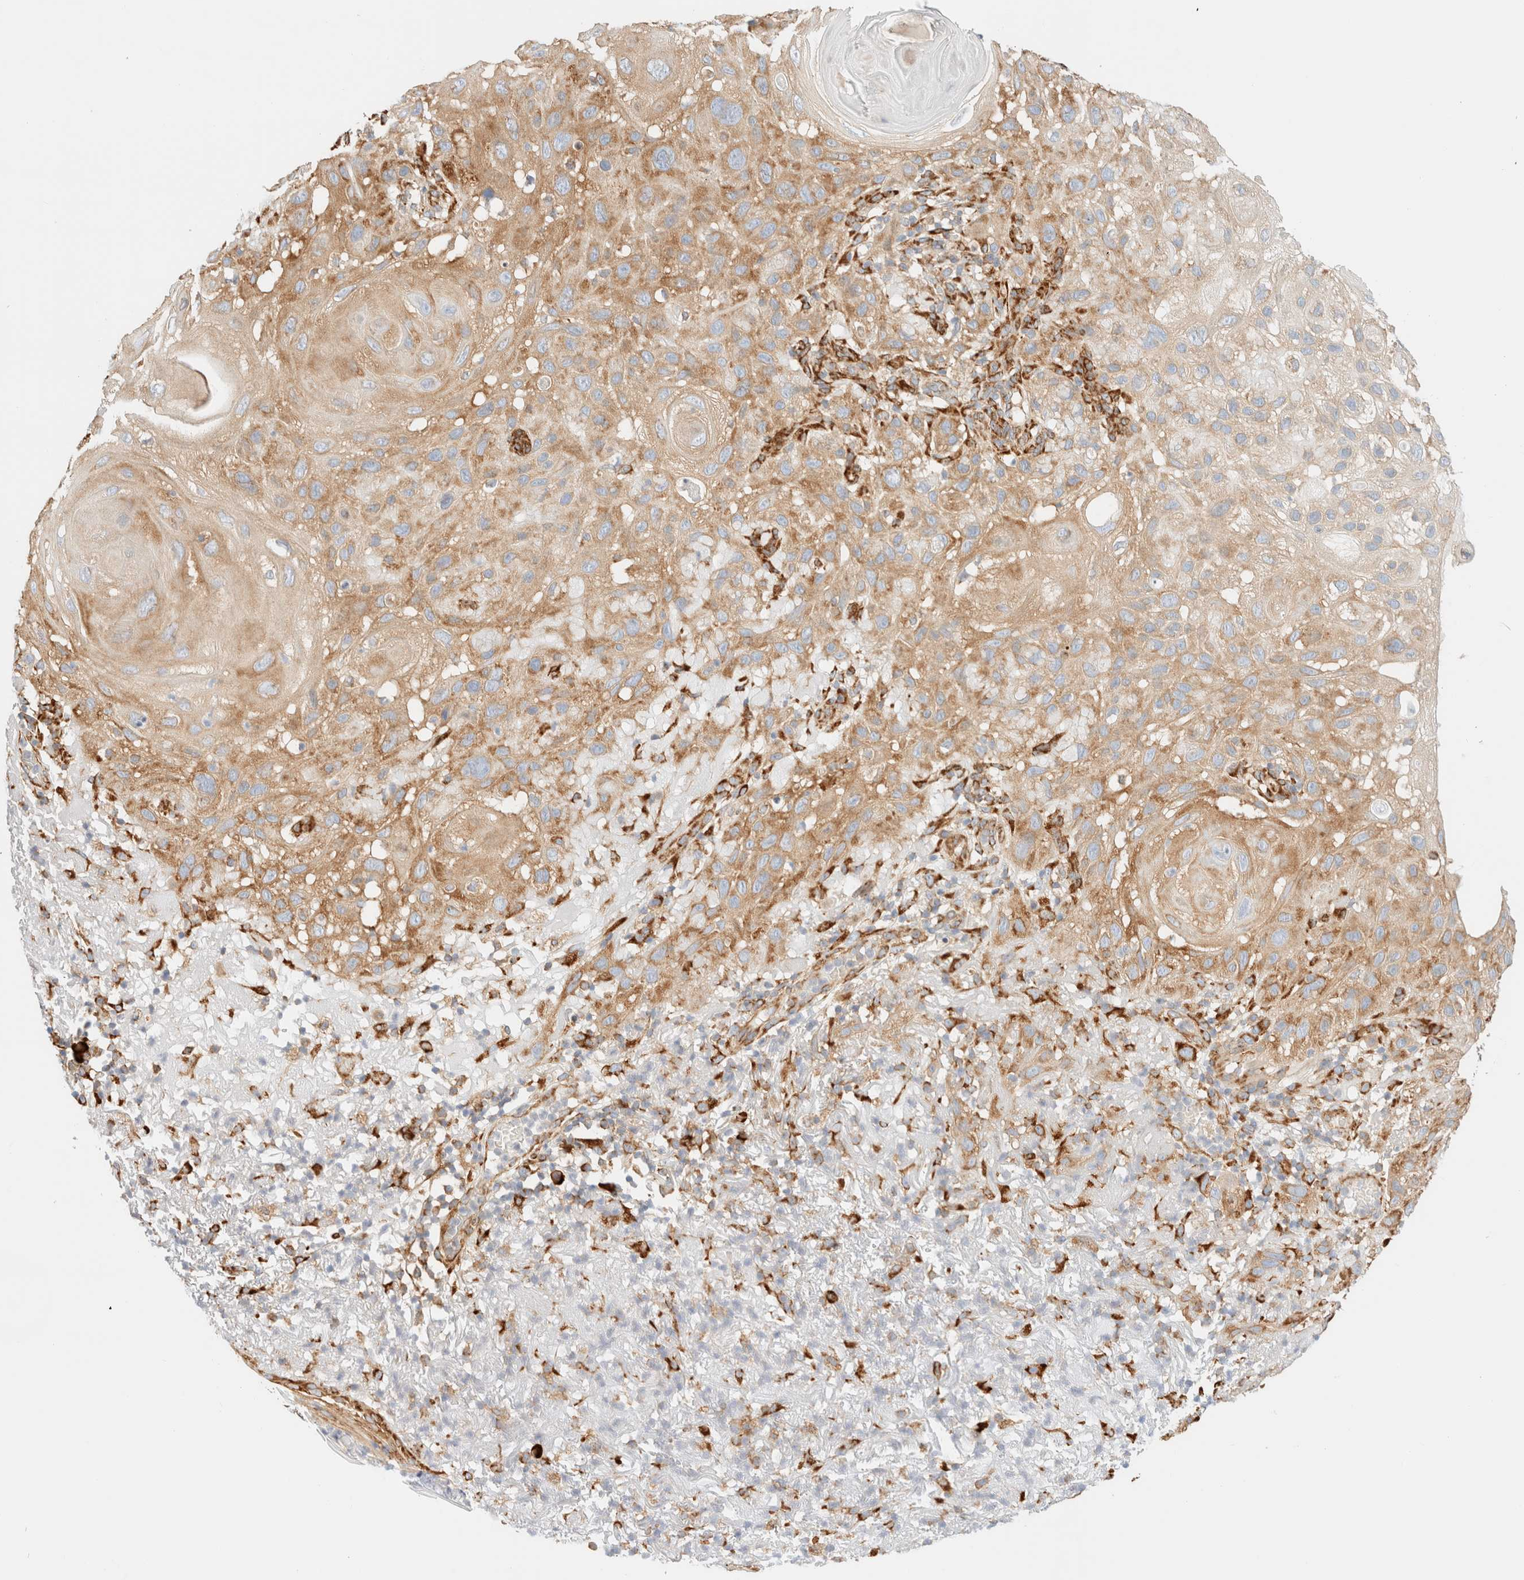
{"staining": {"intensity": "moderate", "quantity": ">75%", "location": "cytoplasmic/membranous"}, "tissue": "skin cancer", "cell_type": "Tumor cells", "image_type": "cancer", "snomed": [{"axis": "morphology", "description": "Squamous cell carcinoma, NOS"}, {"axis": "topography", "description": "Skin"}], "caption": "Immunohistochemical staining of human skin cancer (squamous cell carcinoma) demonstrates moderate cytoplasmic/membranous protein staining in approximately >75% of tumor cells.", "gene": "ZC2HC1A", "patient": {"sex": "female", "age": 96}}